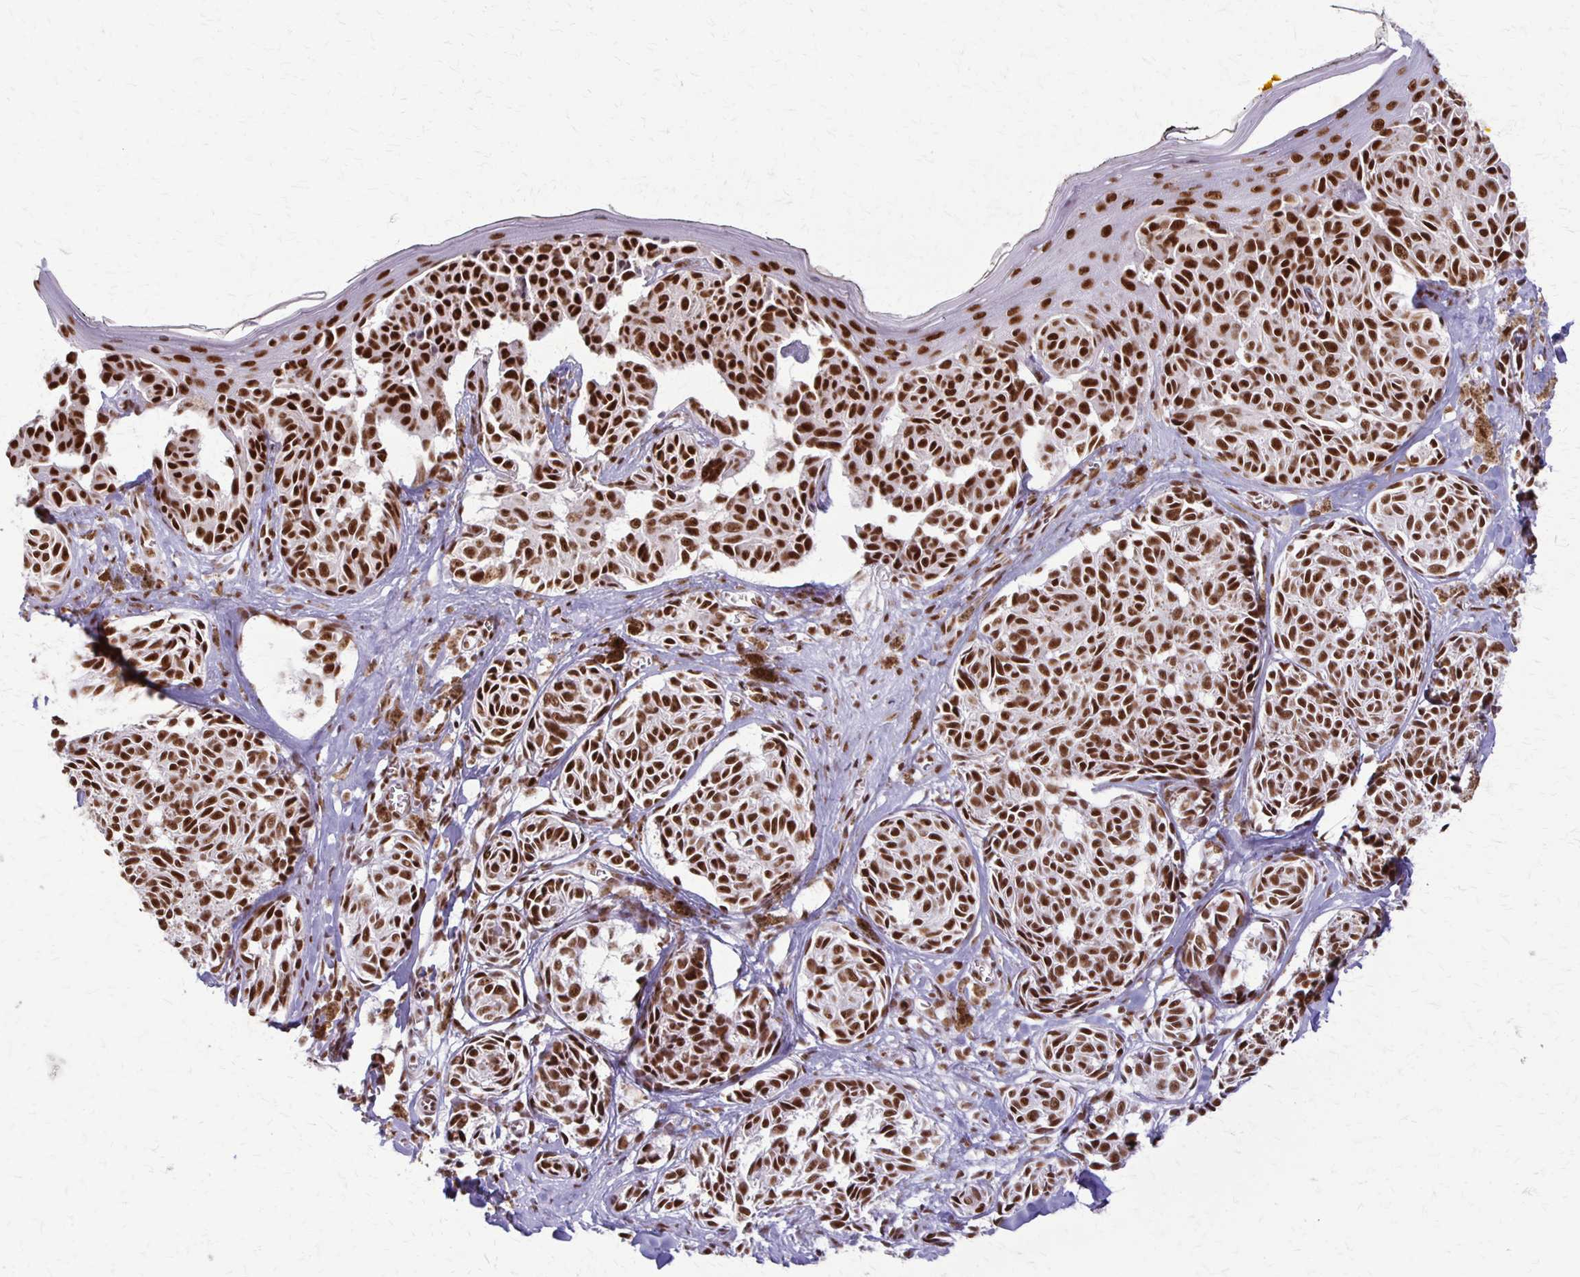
{"staining": {"intensity": "strong", "quantity": ">75%", "location": "nuclear"}, "tissue": "melanoma", "cell_type": "Tumor cells", "image_type": "cancer", "snomed": [{"axis": "morphology", "description": "Malignant melanoma, NOS"}, {"axis": "topography", "description": "Skin"}], "caption": "Human malignant melanoma stained for a protein (brown) reveals strong nuclear positive positivity in approximately >75% of tumor cells.", "gene": "XRCC6", "patient": {"sex": "female", "age": 43}}